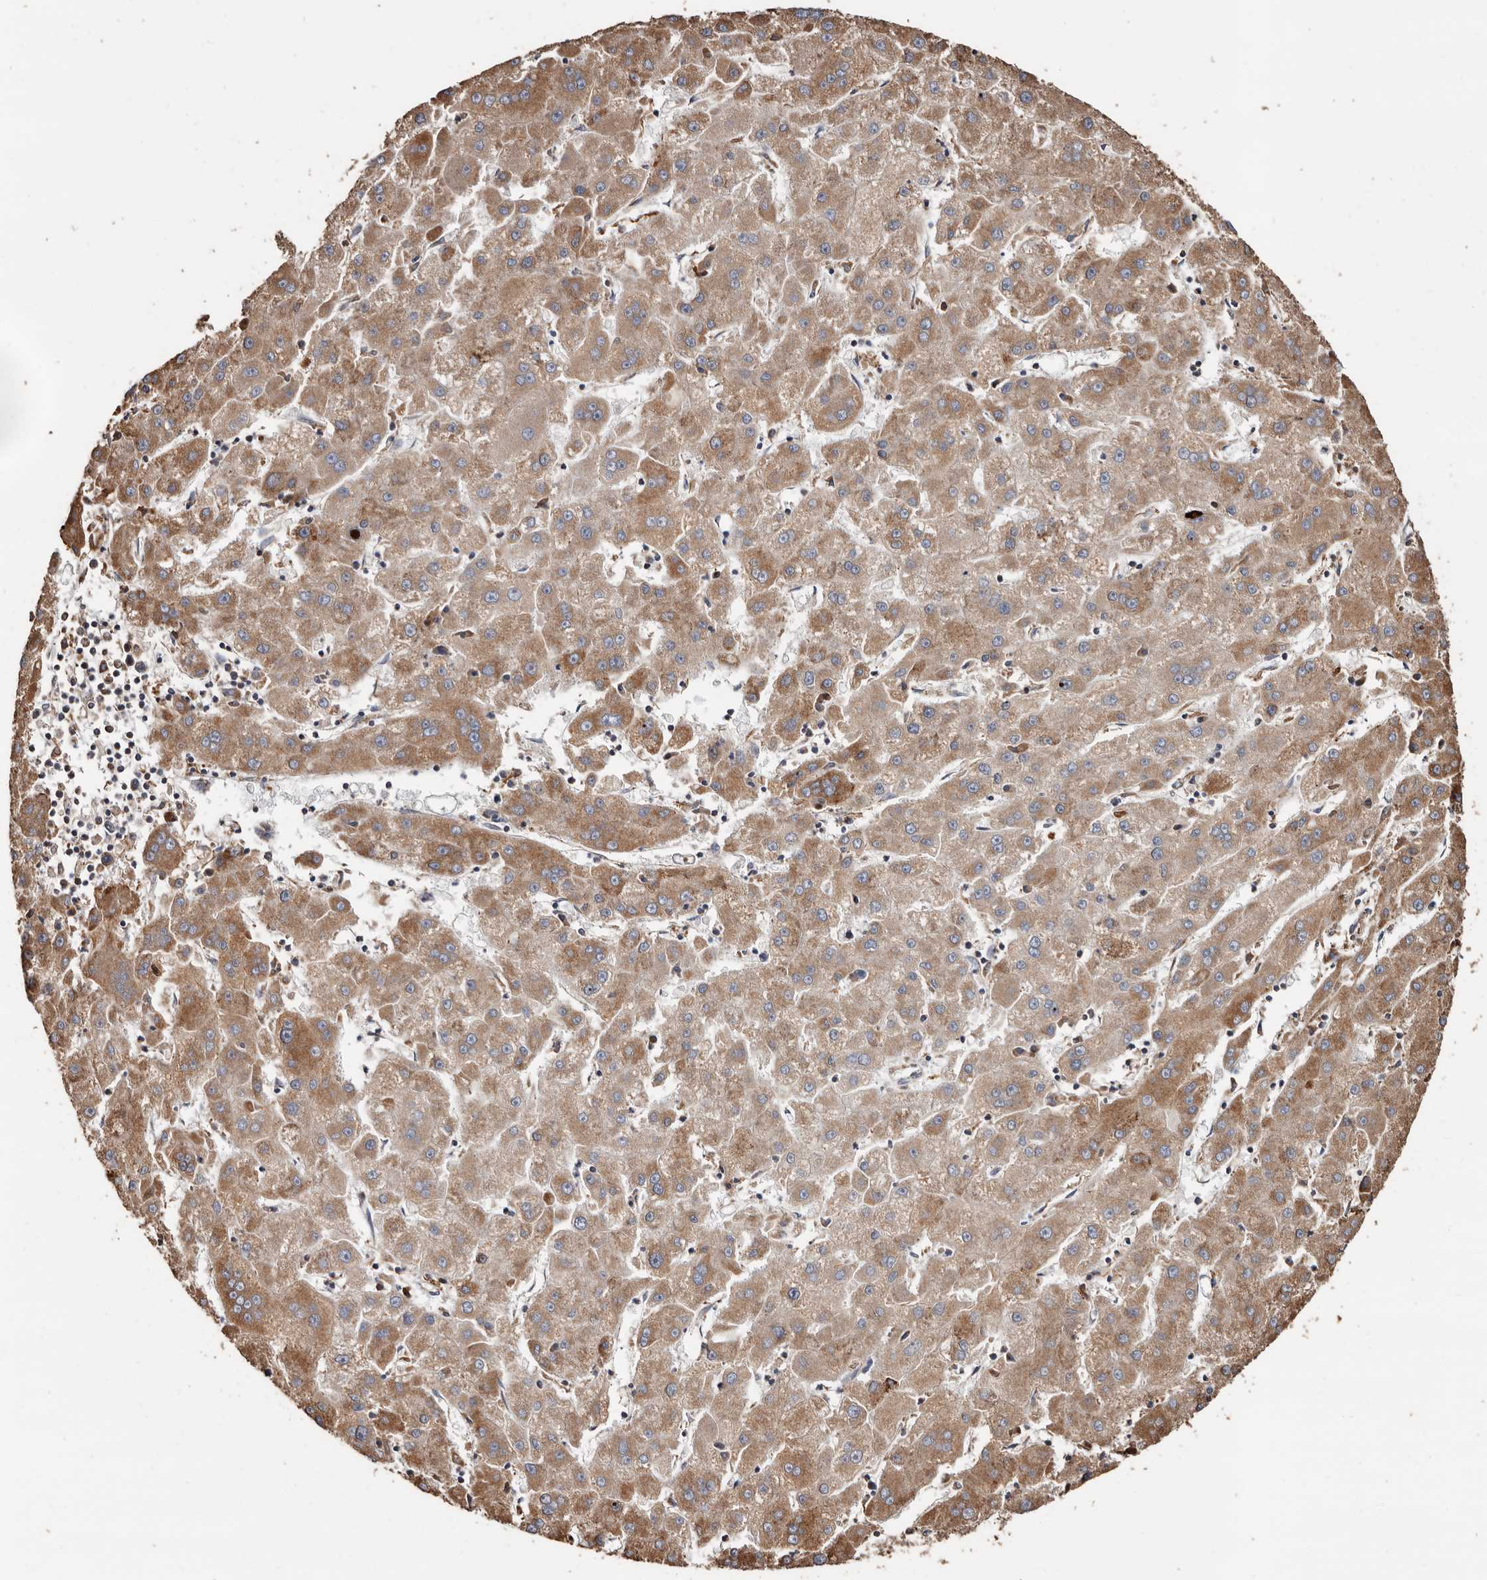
{"staining": {"intensity": "moderate", "quantity": ">75%", "location": "cytoplasmic/membranous"}, "tissue": "liver cancer", "cell_type": "Tumor cells", "image_type": "cancer", "snomed": [{"axis": "morphology", "description": "Carcinoma, Hepatocellular, NOS"}, {"axis": "topography", "description": "Liver"}], "caption": "Immunohistochemistry (IHC) image of neoplastic tissue: human liver cancer stained using immunohistochemistry demonstrates medium levels of moderate protein expression localized specifically in the cytoplasmic/membranous of tumor cells, appearing as a cytoplasmic/membranous brown color.", "gene": "OSGIN2", "patient": {"sex": "male", "age": 72}}